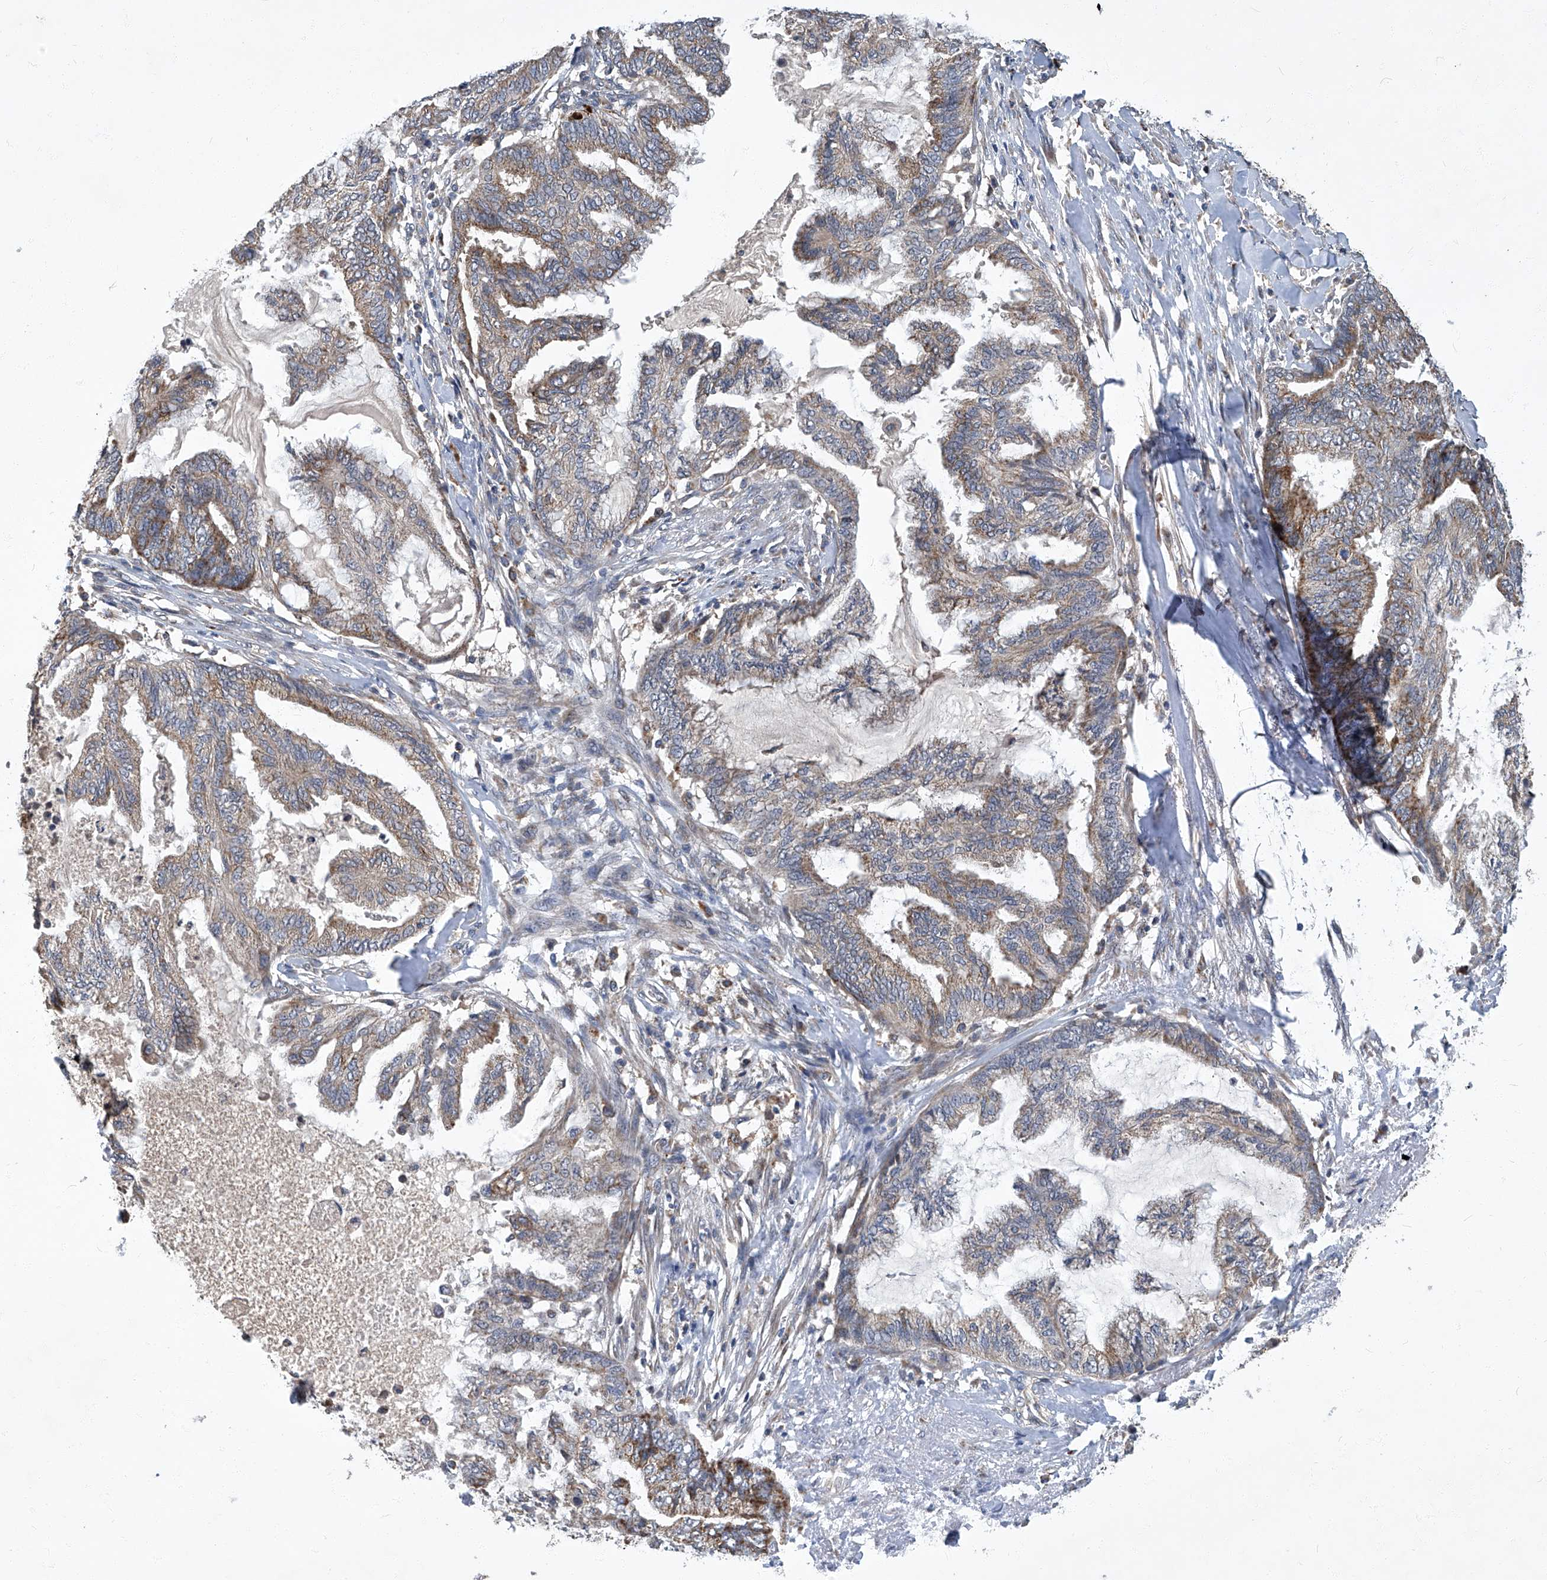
{"staining": {"intensity": "weak", "quantity": "25%-75%", "location": "cytoplasmic/membranous"}, "tissue": "endometrial cancer", "cell_type": "Tumor cells", "image_type": "cancer", "snomed": [{"axis": "morphology", "description": "Adenocarcinoma, NOS"}, {"axis": "topography", "description": "Endometrium"}], "caption": "Adenocarcinoma (endometrial) stained for a protein shows weak cytoplasmic/membranous positivity in tumor cells.", "gene": "TNFRSF13B", "patient": {"sex": "female", "age": 86}}